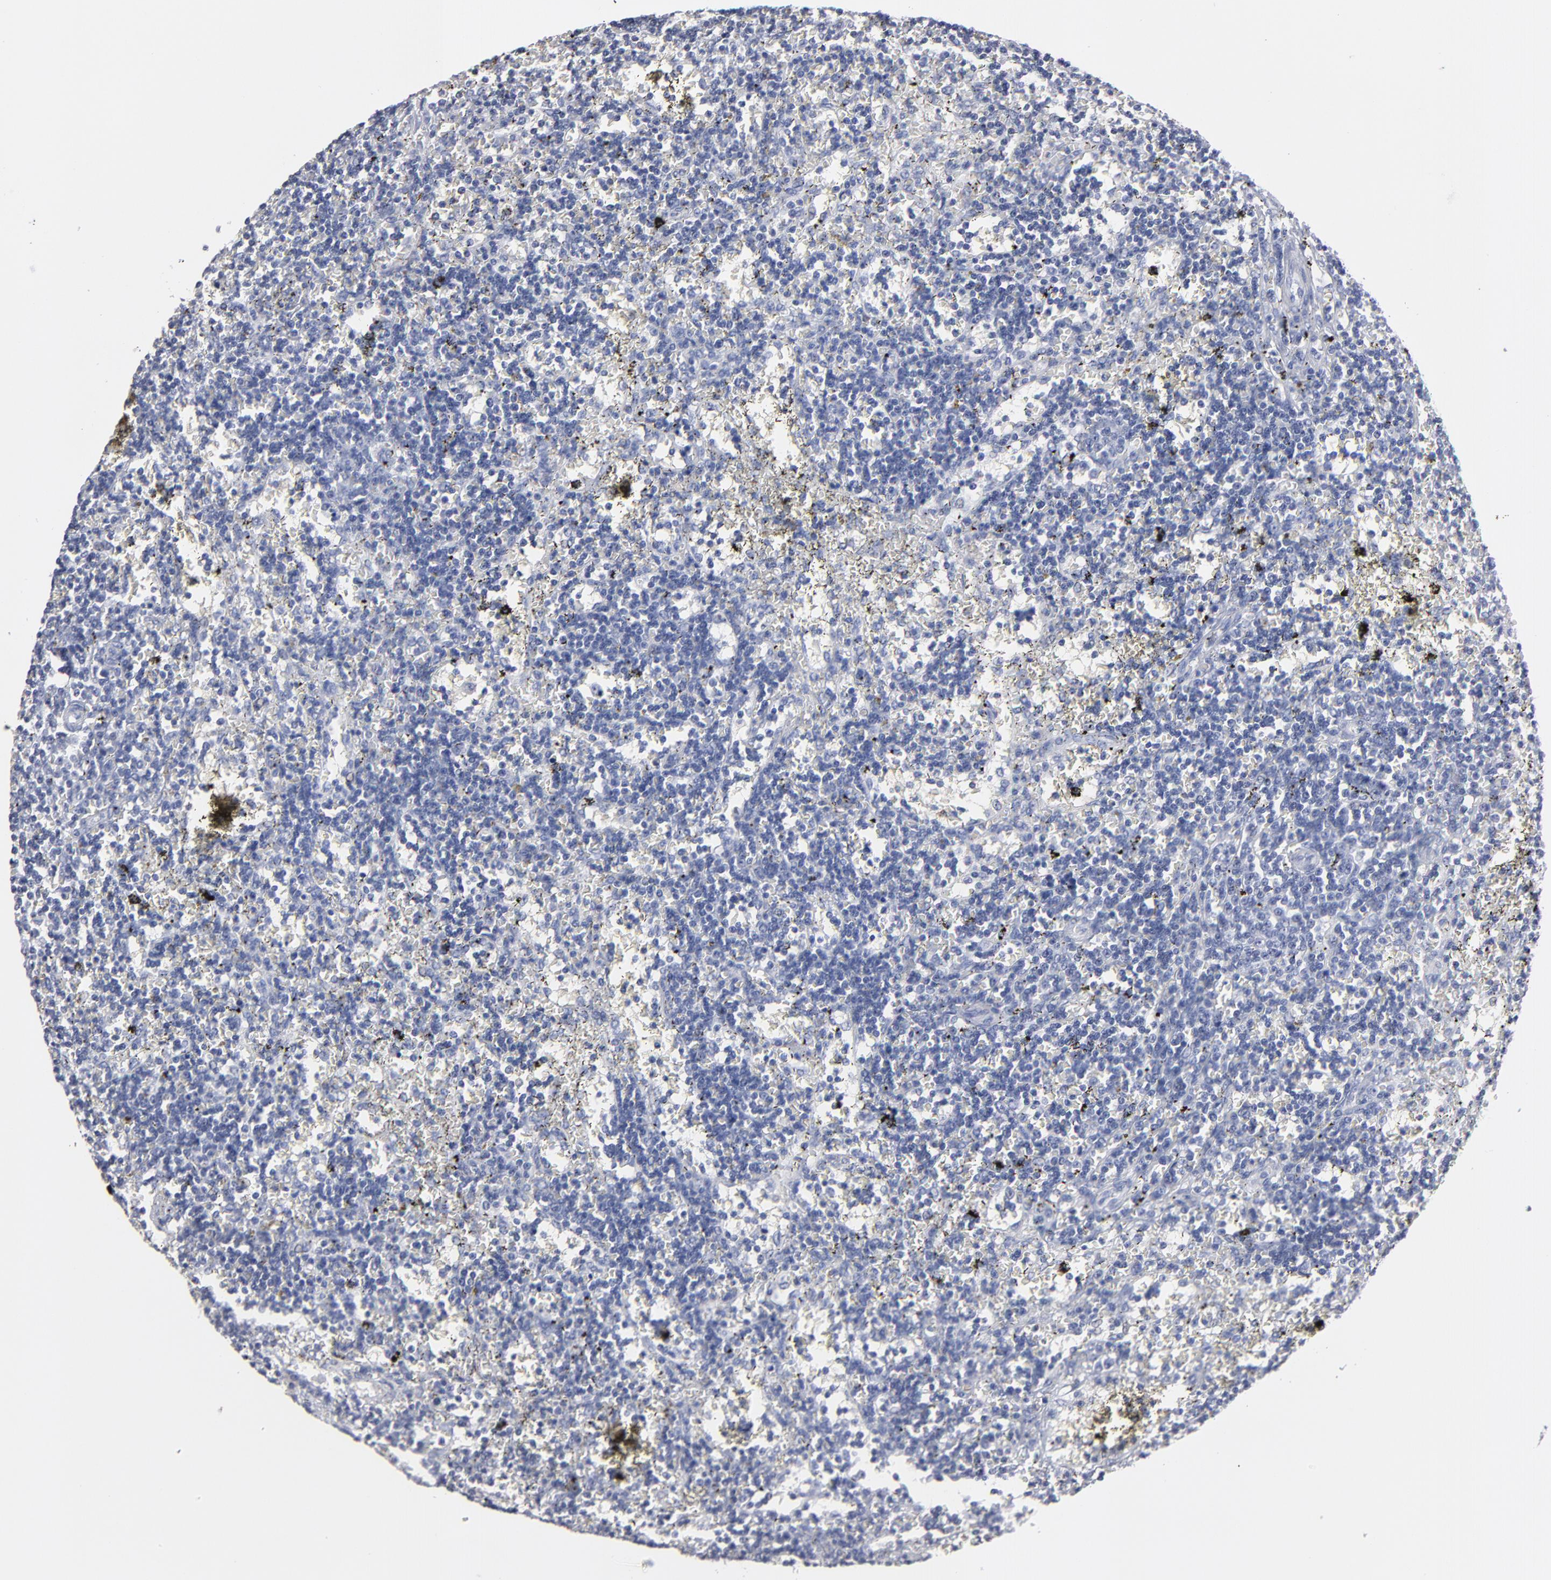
{"staining": {"intensity": "negative", "quantity": "none", "location": "none"}, "tissue": "lymphoma", "cell_type": "Tumor cells", "image_type": "cancer", "snomed": [{"axis": "morphology", "description": "Malignant lymphoma, non-Hodgkin's type, Low grade"}, {"axis": "topography", "description": "Spleen"}], "caption": "A high-resolution histopathology image shows immunohistochemistry staining of low-grade malignant lymphoma, non-Hodgkin's type, which demonstrates no significant staining in tumor cells.", "gene": "RPH3A", "patient": {"sex": "male", "age": 60}}